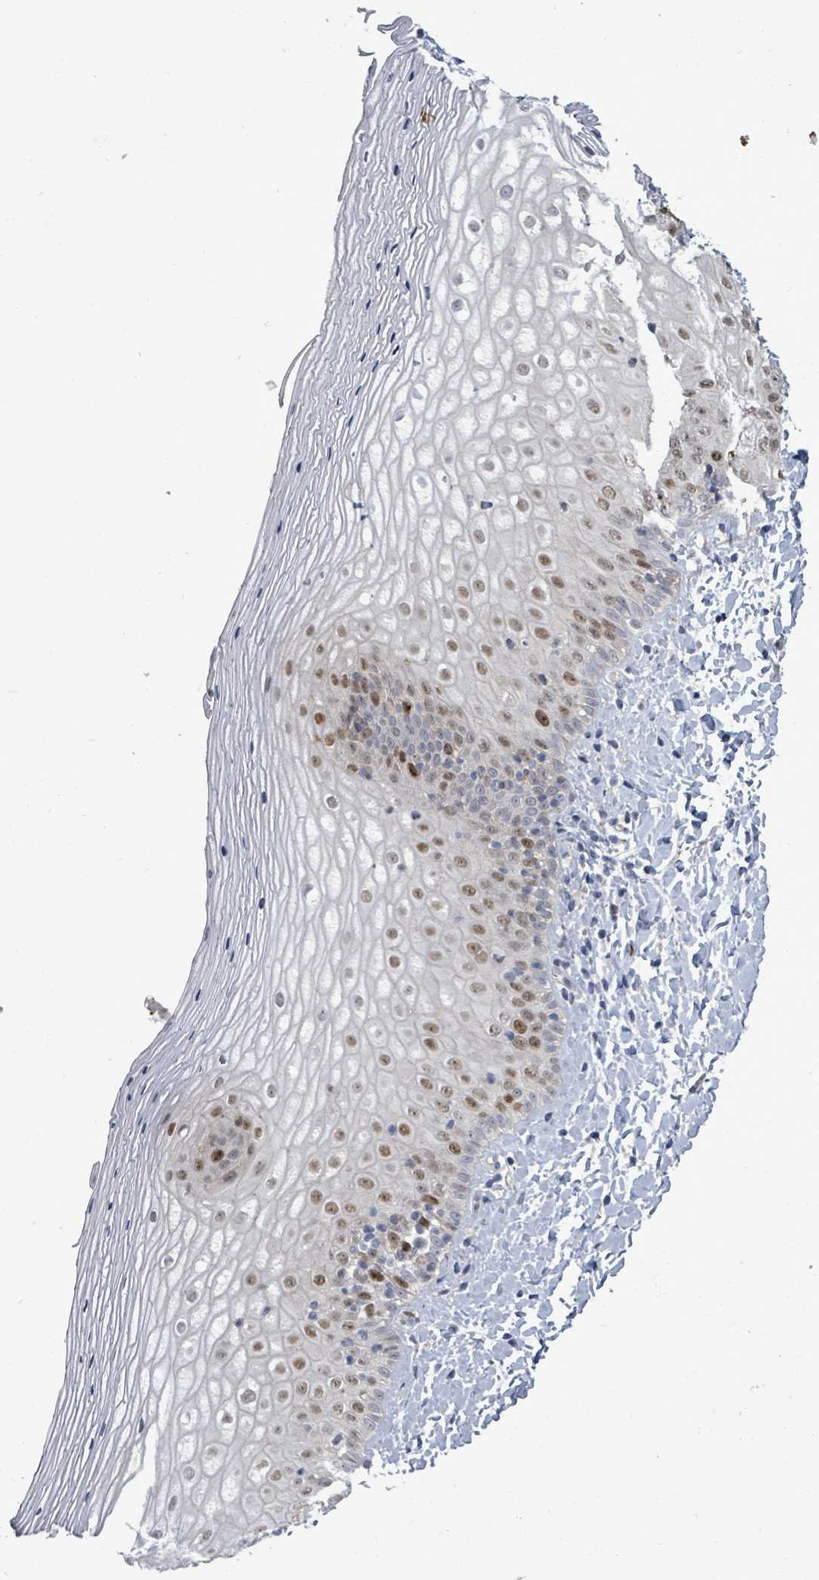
{"staining": {"intensity": "moderate", "quantity": "25%-75%", "location": "nuclear"}, "tissue": "vagina", "cell_type": "Squamous epithelial cells", "image_type": "normal", "snomed": [{"axis": "morphology", "description": "Normal tissue, NOS"}, {"axis": "topography", "description": "Vagina"}], "caption": "Immunohistochemistry (DAB (3,3'-diaminobenzidine)) staining of normal vagina demonstrates moderate nuclear protein expression in about 25%-75% of squamous epithelial cells.", "gene": "PAPSS1", "patient": {"sex": "female", "age": 65}}